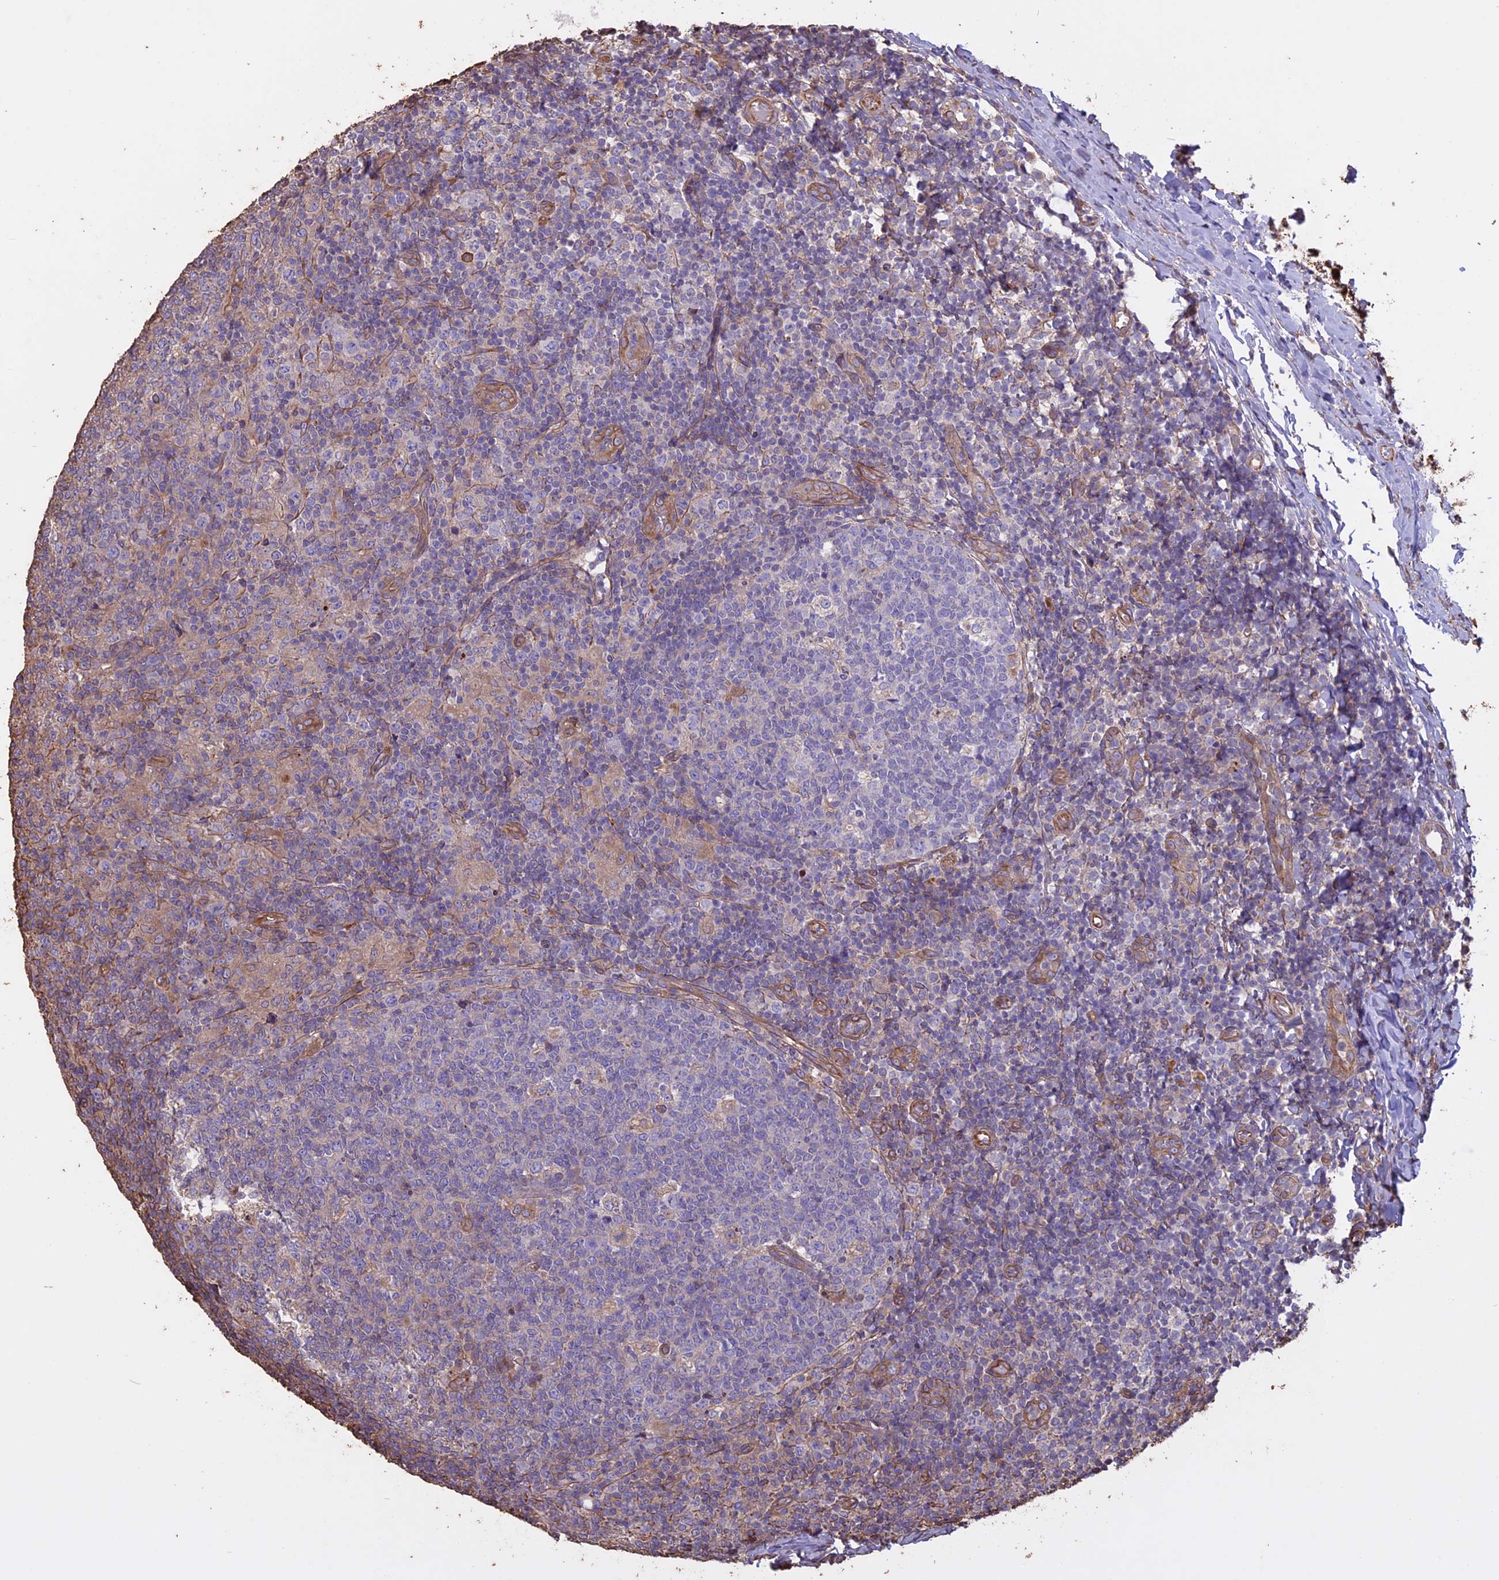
{"staining": {"intensity": "weak", "quantity": "<25%", "location": "cytoplasmic/membranous"}, "tissue": "tonsil", "cell_type": "Germinal center cells", "image_type": "normal", "snomed": [{"axis": "morphology", "description": "Normal tissue, NOS"}, {"axis": "topography", "description": "Tonsil"}], "caption": "This is an immunohistochemistry (IHC) histopathology image of normal human tonsil. There is no positivity in germinal center cells.", "gene": "CCDC148", "patient": {"sex": "female", "age": 19}}